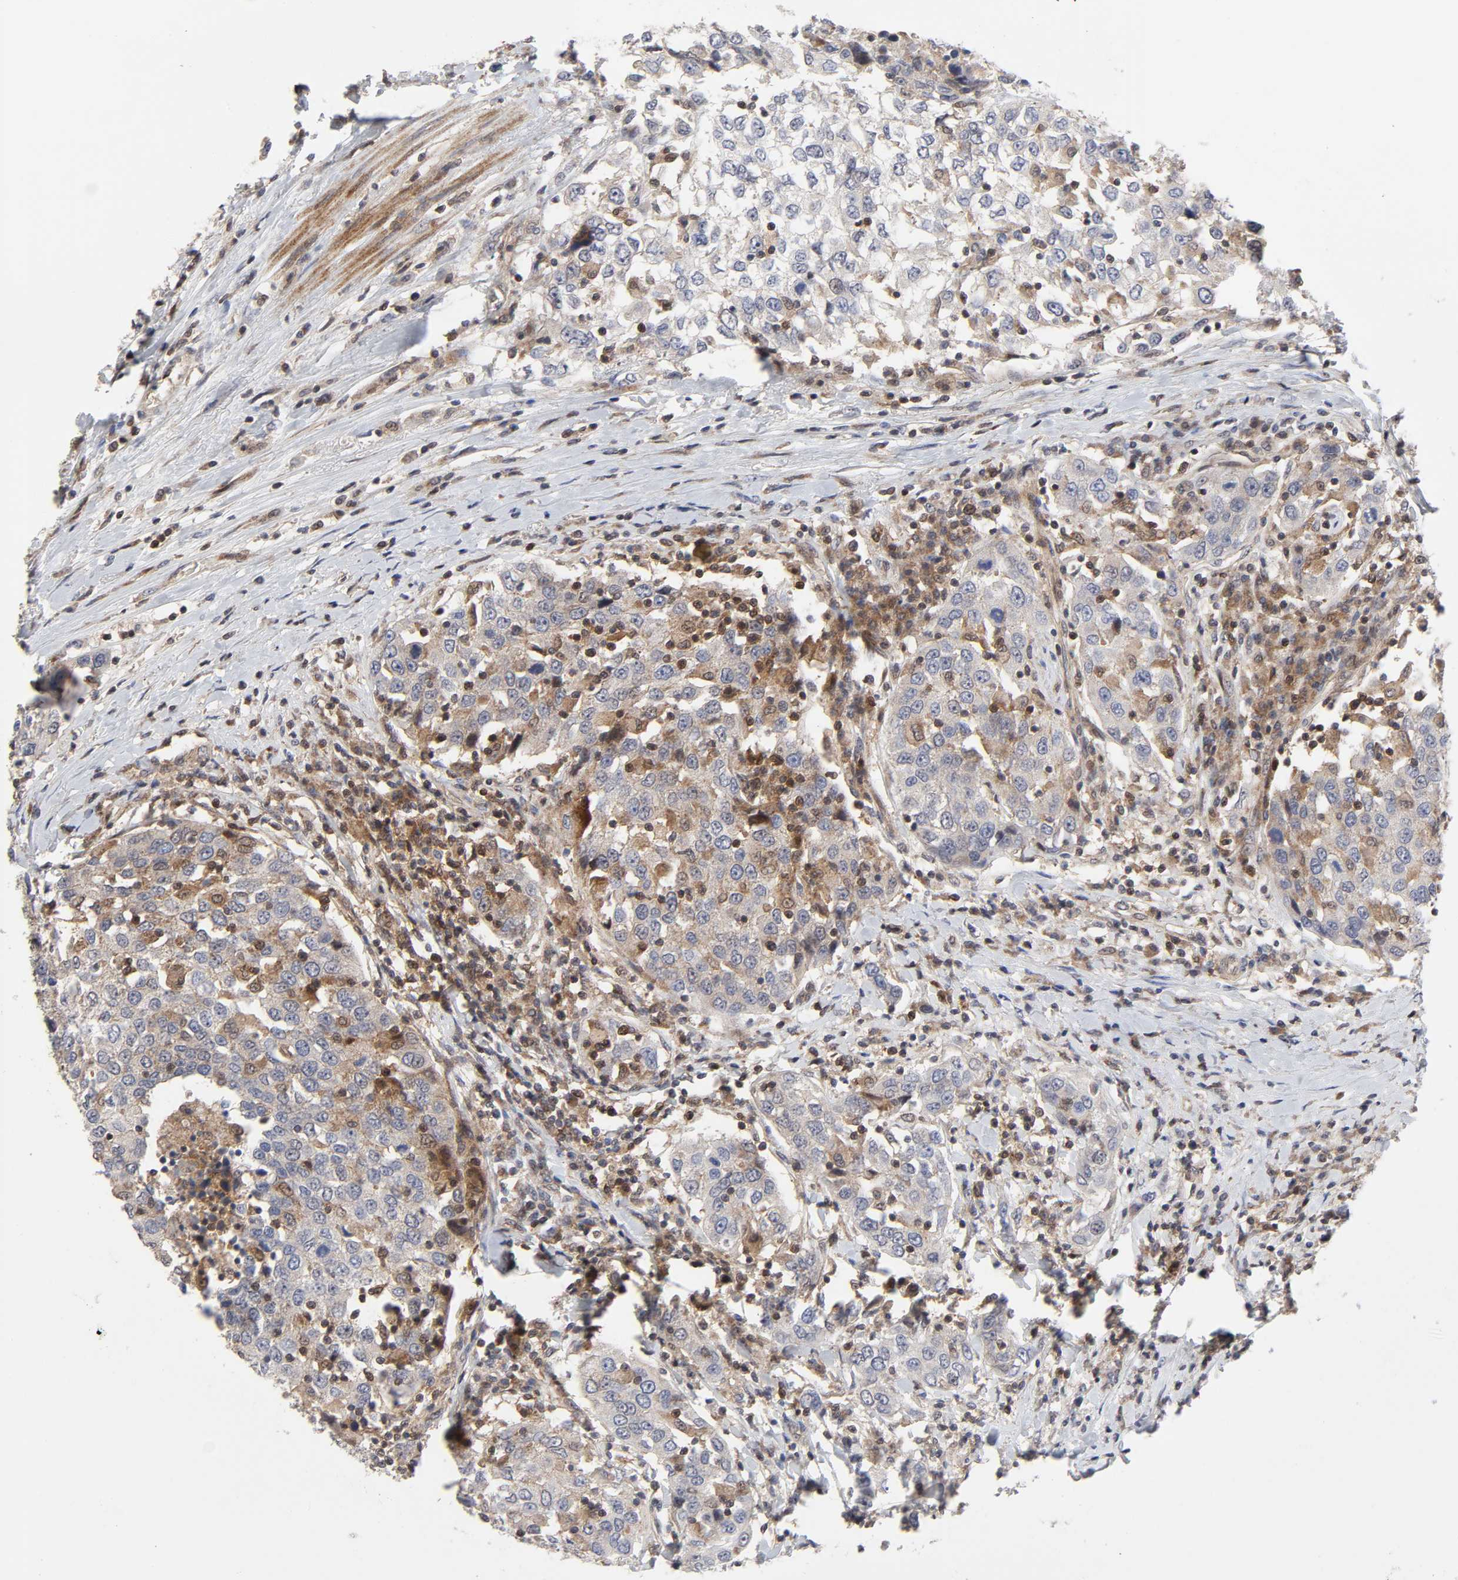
{"staining": {"intensity": "weak", "quantity": "25%-75%", "location": "cytoplasmic/membranous,nuclear"}, "tissue": "urothelial cancer", "cell_type": "Tumor cells", "image_type": "cancer", "snomed": [{"axis": "morphology", "description": "Urothelial carcinoma, High grade"}, {"axis": "topography", "description": "Urinary bladder"}], "caption": "Immunohistochemistry (IHC) image of human urothelial cancer stained for a protein (brown), which displays low levels of weak cytoplasmic/membranous and nuclear expression in about 25%-75% of tumor cells.", "gene": "CASP9", "patient": {"sex": "female", "age": 80}}